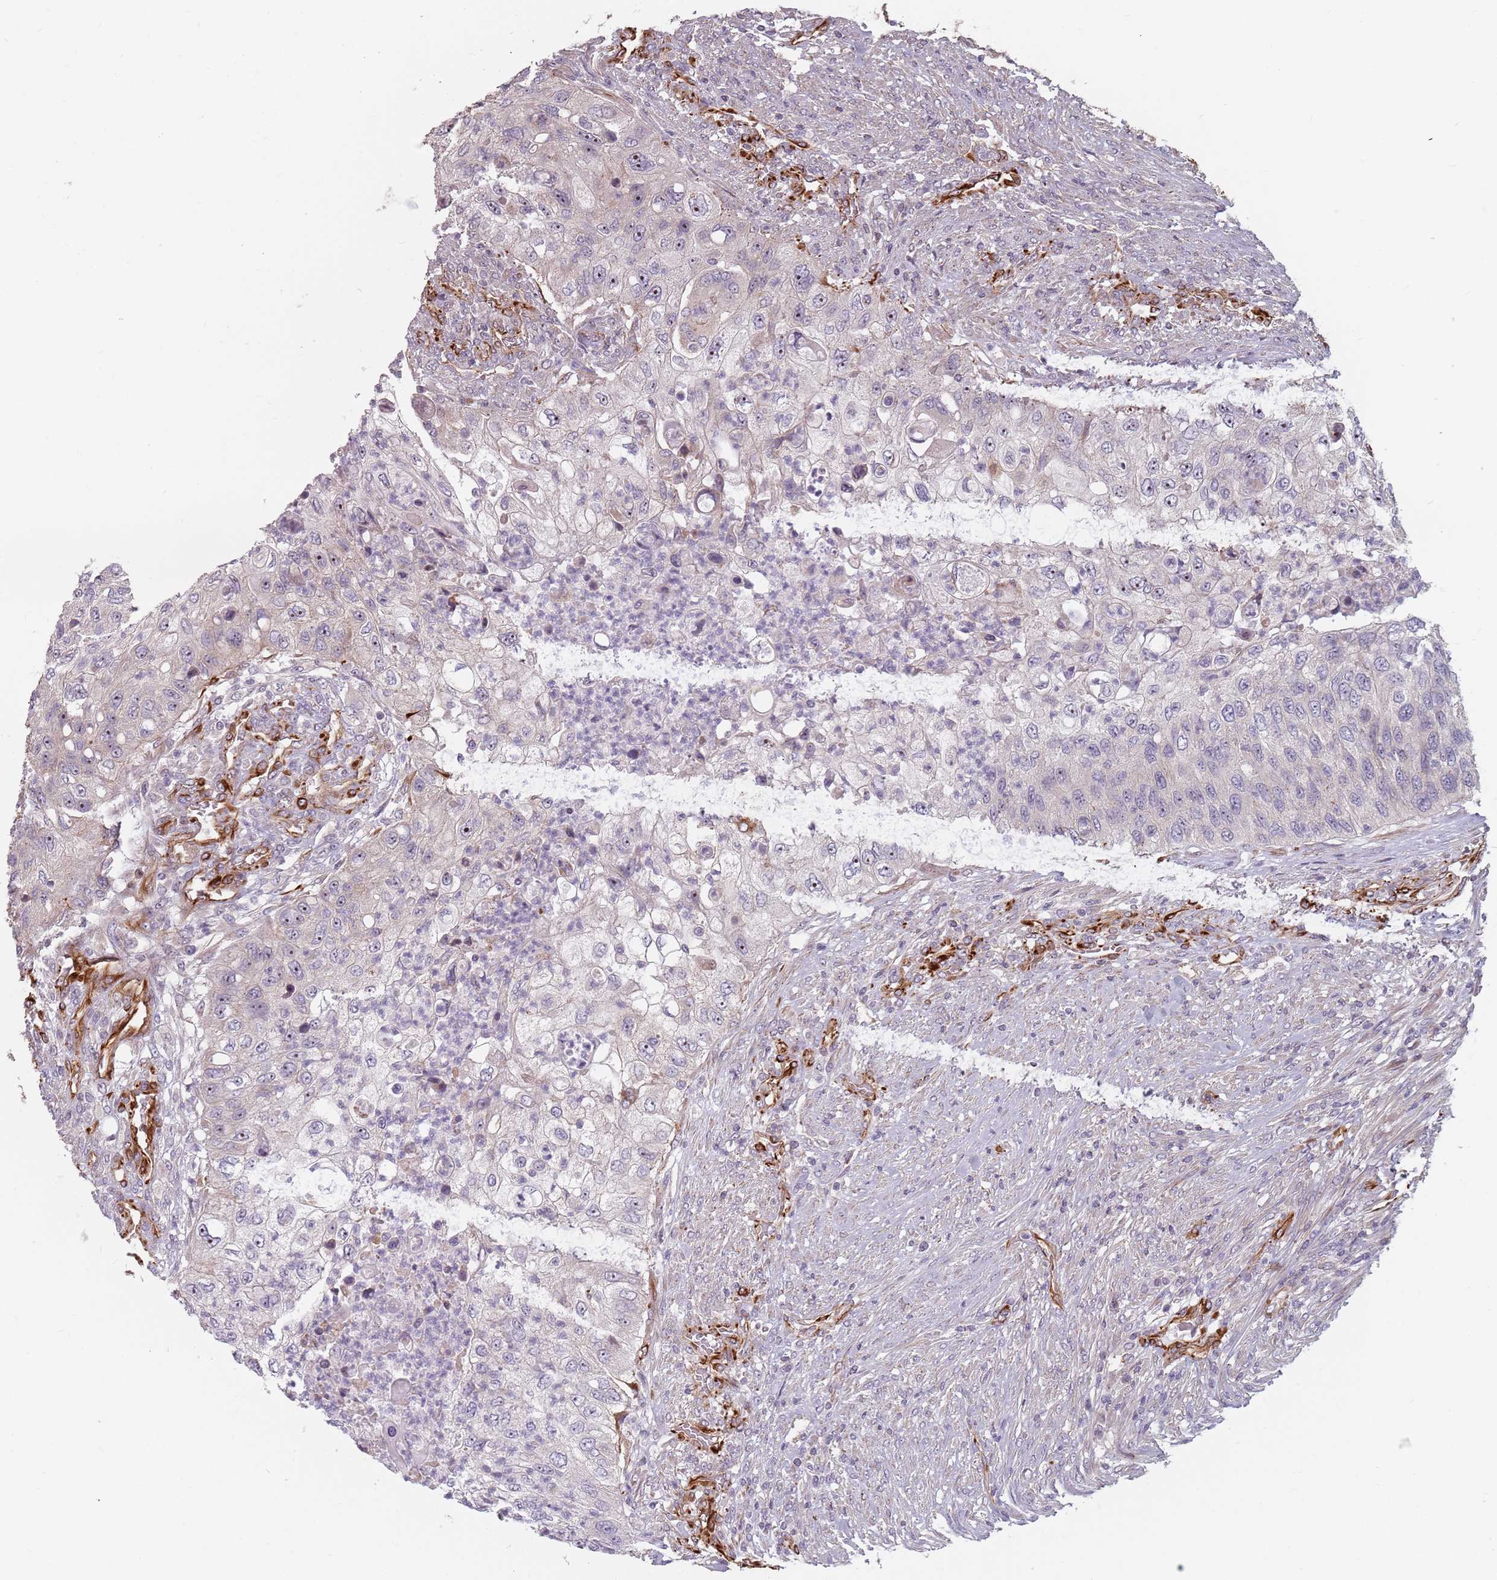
{"staining": {"intensity": "negative", "quantity": "none", "location": "none"}, "tissue": "urothelial cancer", "cell_type": "Tumor cells", "image_type": "cancer", "snomed": [{"axis": "morphology", "description": "Urothelial carcinoma, High grade"}, {"axis": "topography", "description": "Urinary bladder"}], "caption": "The micrograph displays no significant staining in tumor cells of urothelial cancer.", "gene": "GAS2L3", "patient": {"sex": "female", "age": 60}}